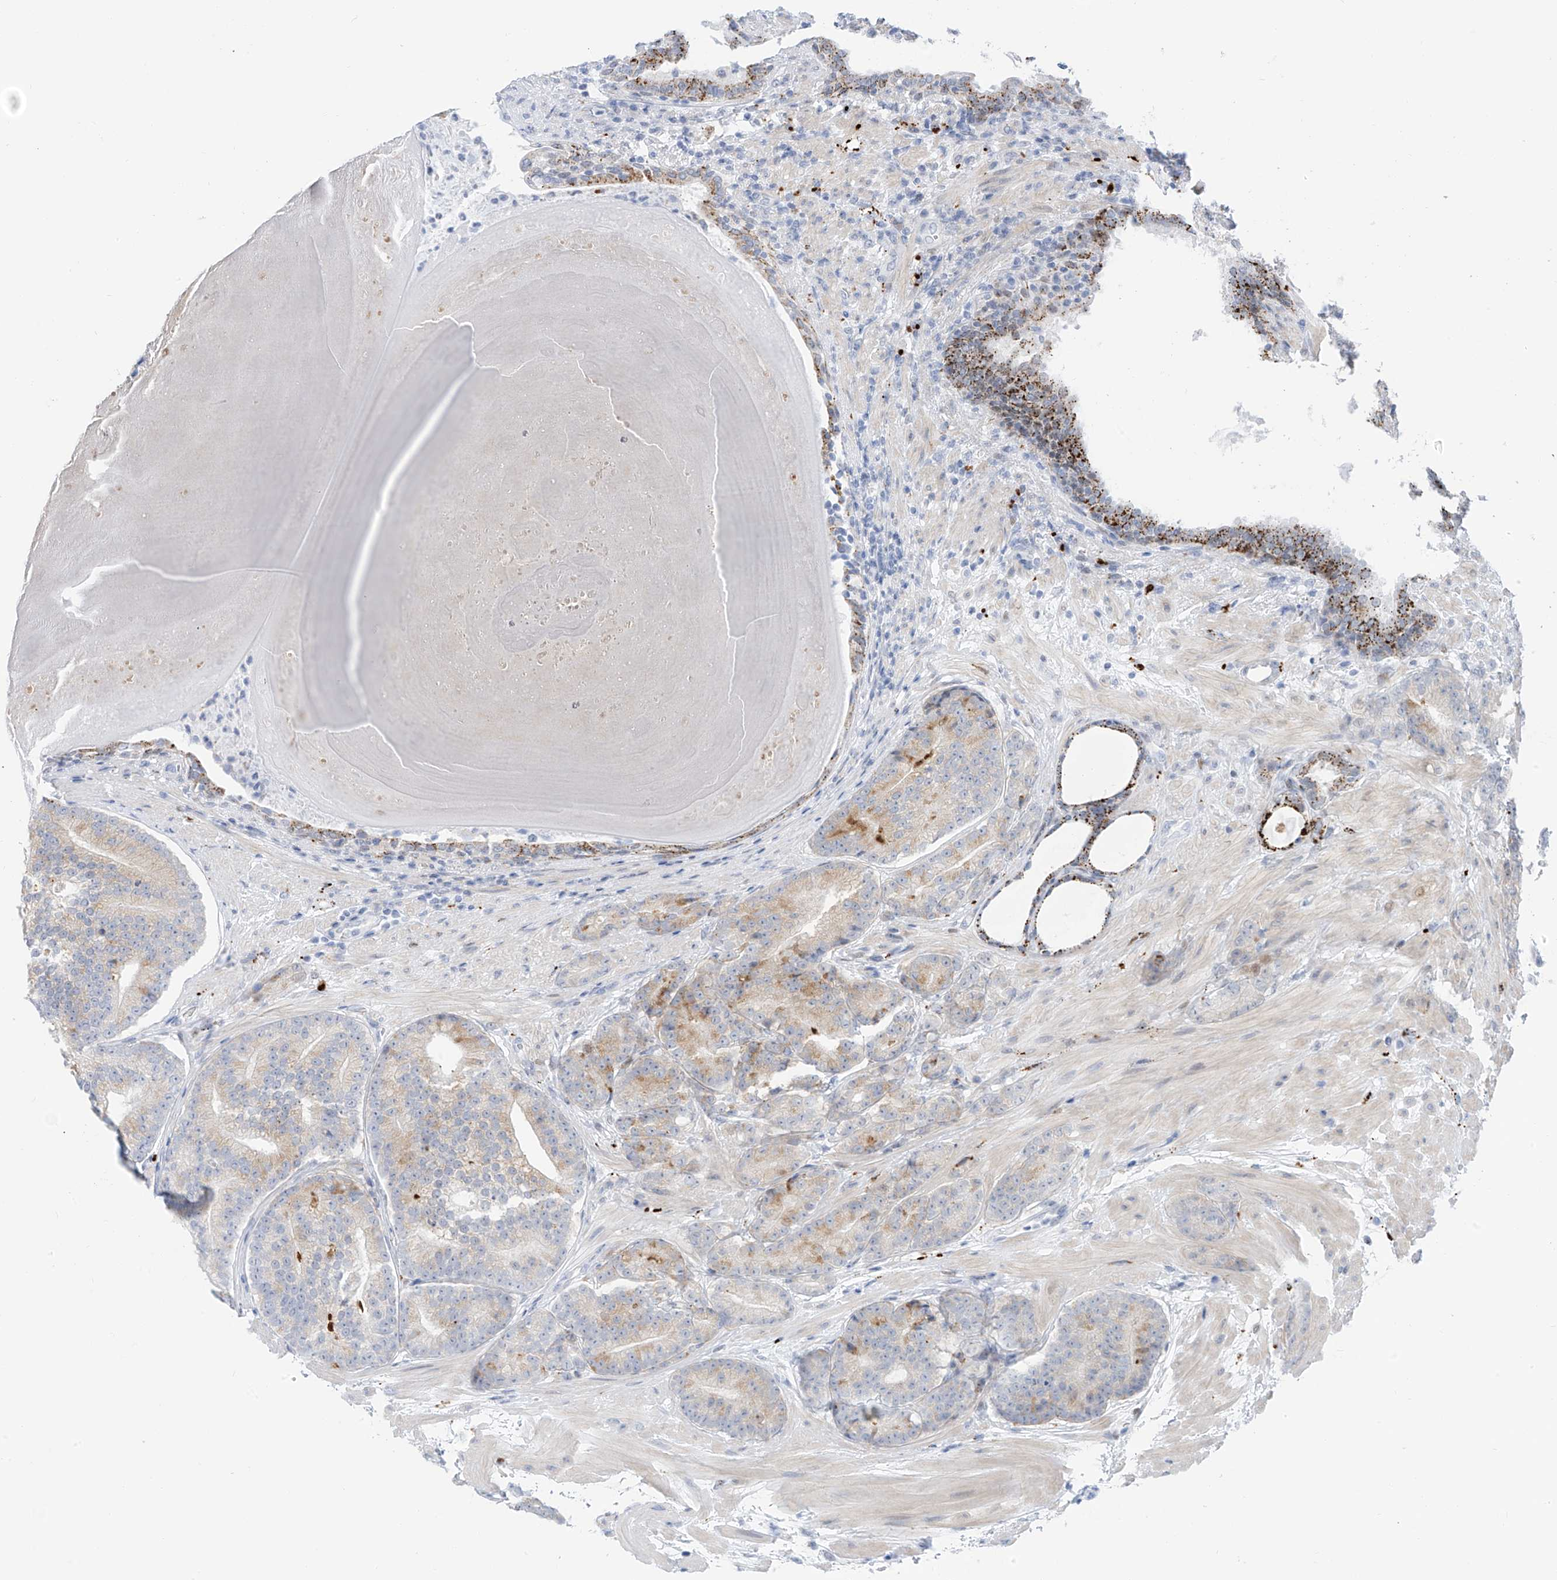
{"staining": {"intensity": "weak", "quantity": "<25%", "location": "cytoplasmic/membranous"}, "tissue": "prostate cancer", "cell_type": "Tumor cells", "image_type": "cancer", "snomed": [{"axis": "morphology", "description": "Adenocarcinoma, High grade"}, {"axis": "topography", "description": "Prostate"}], "caption": "High magnification brightfield microscopy of prostate cancer (high-grade adenocarcinoma) stained with DAB (brown) and counterstained with hematoxylin (blue): tumor cells show no significant staining.", "gene": "PSPH", "patient": {"sex": "male", "age": 61}}